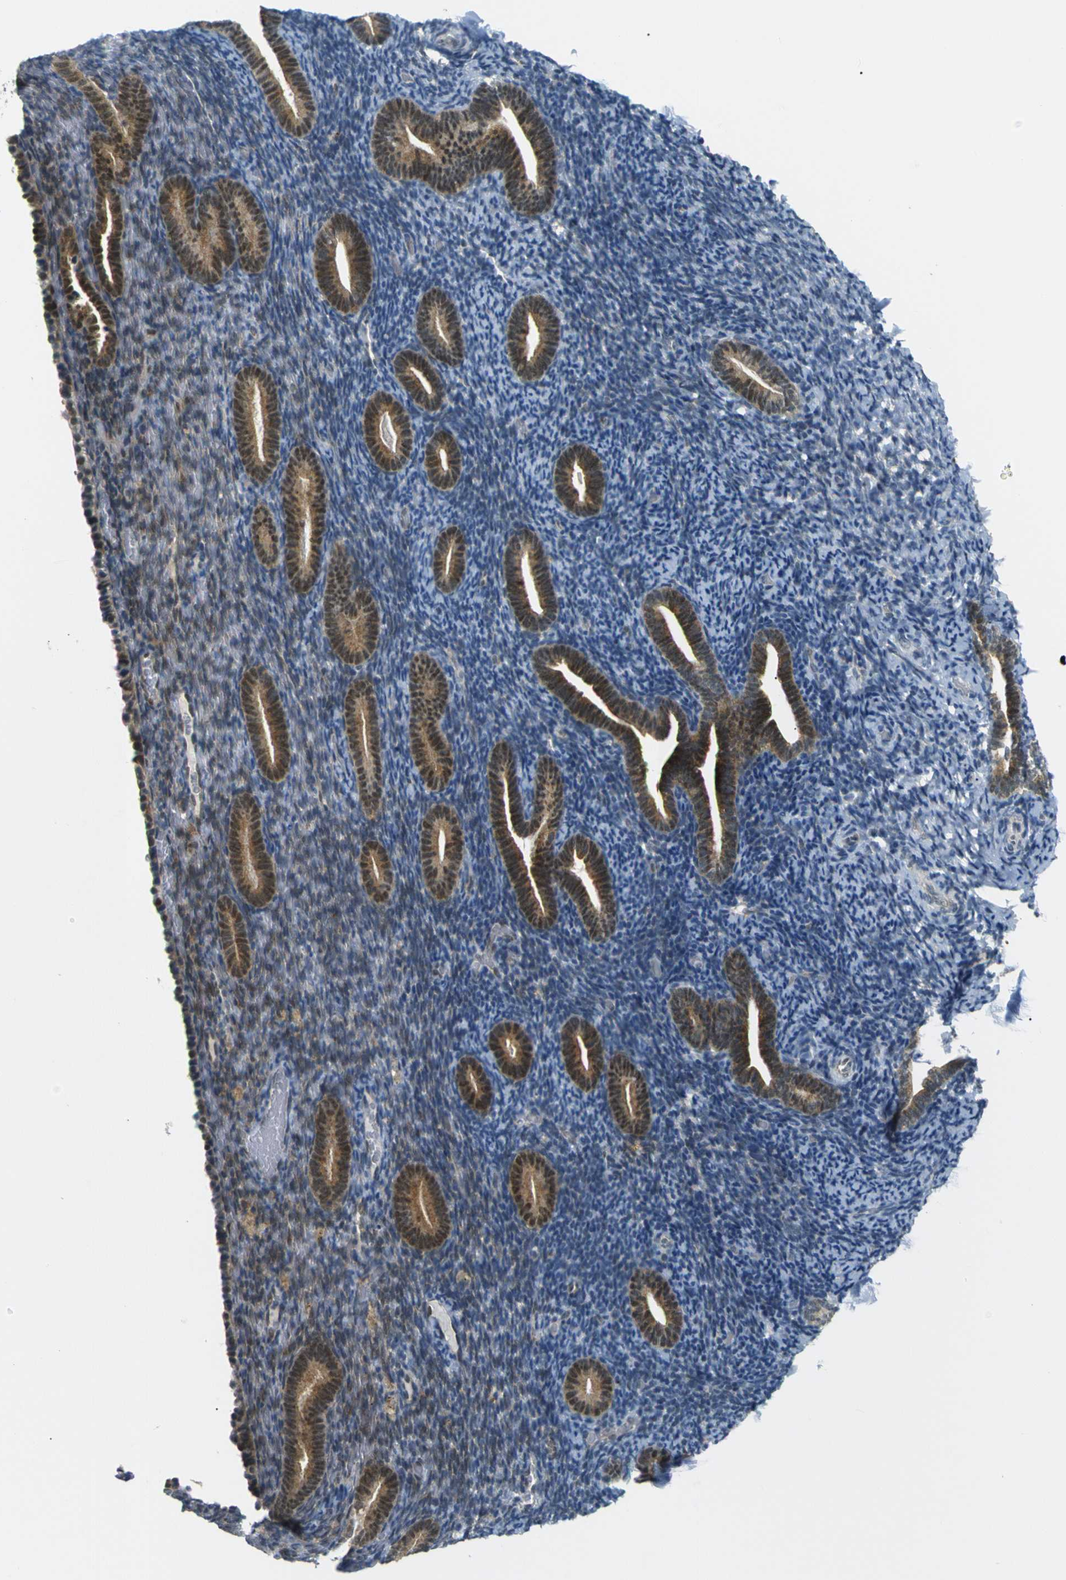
{"staining": {"intensity": "moderate", "quantity": "<25%", "location": "nuclear"}, "tissue": "endometrium", "cell_type": "Cells in endometrial stroma", "image_type": "normal", "snomed": [{"axis": "morphology", "description": "Normal tissue, NOS"}, {"axis": "topography", "description": "Endometrium"}], "caption": "Immunohistochemistry (DAB) staining of normal endometrium reveals moderate nuclear protein expression in approximately <25% of cells in endometrial stroma.", "gene": "SKP1", "patient": {"sex": "female", "age": 51}}